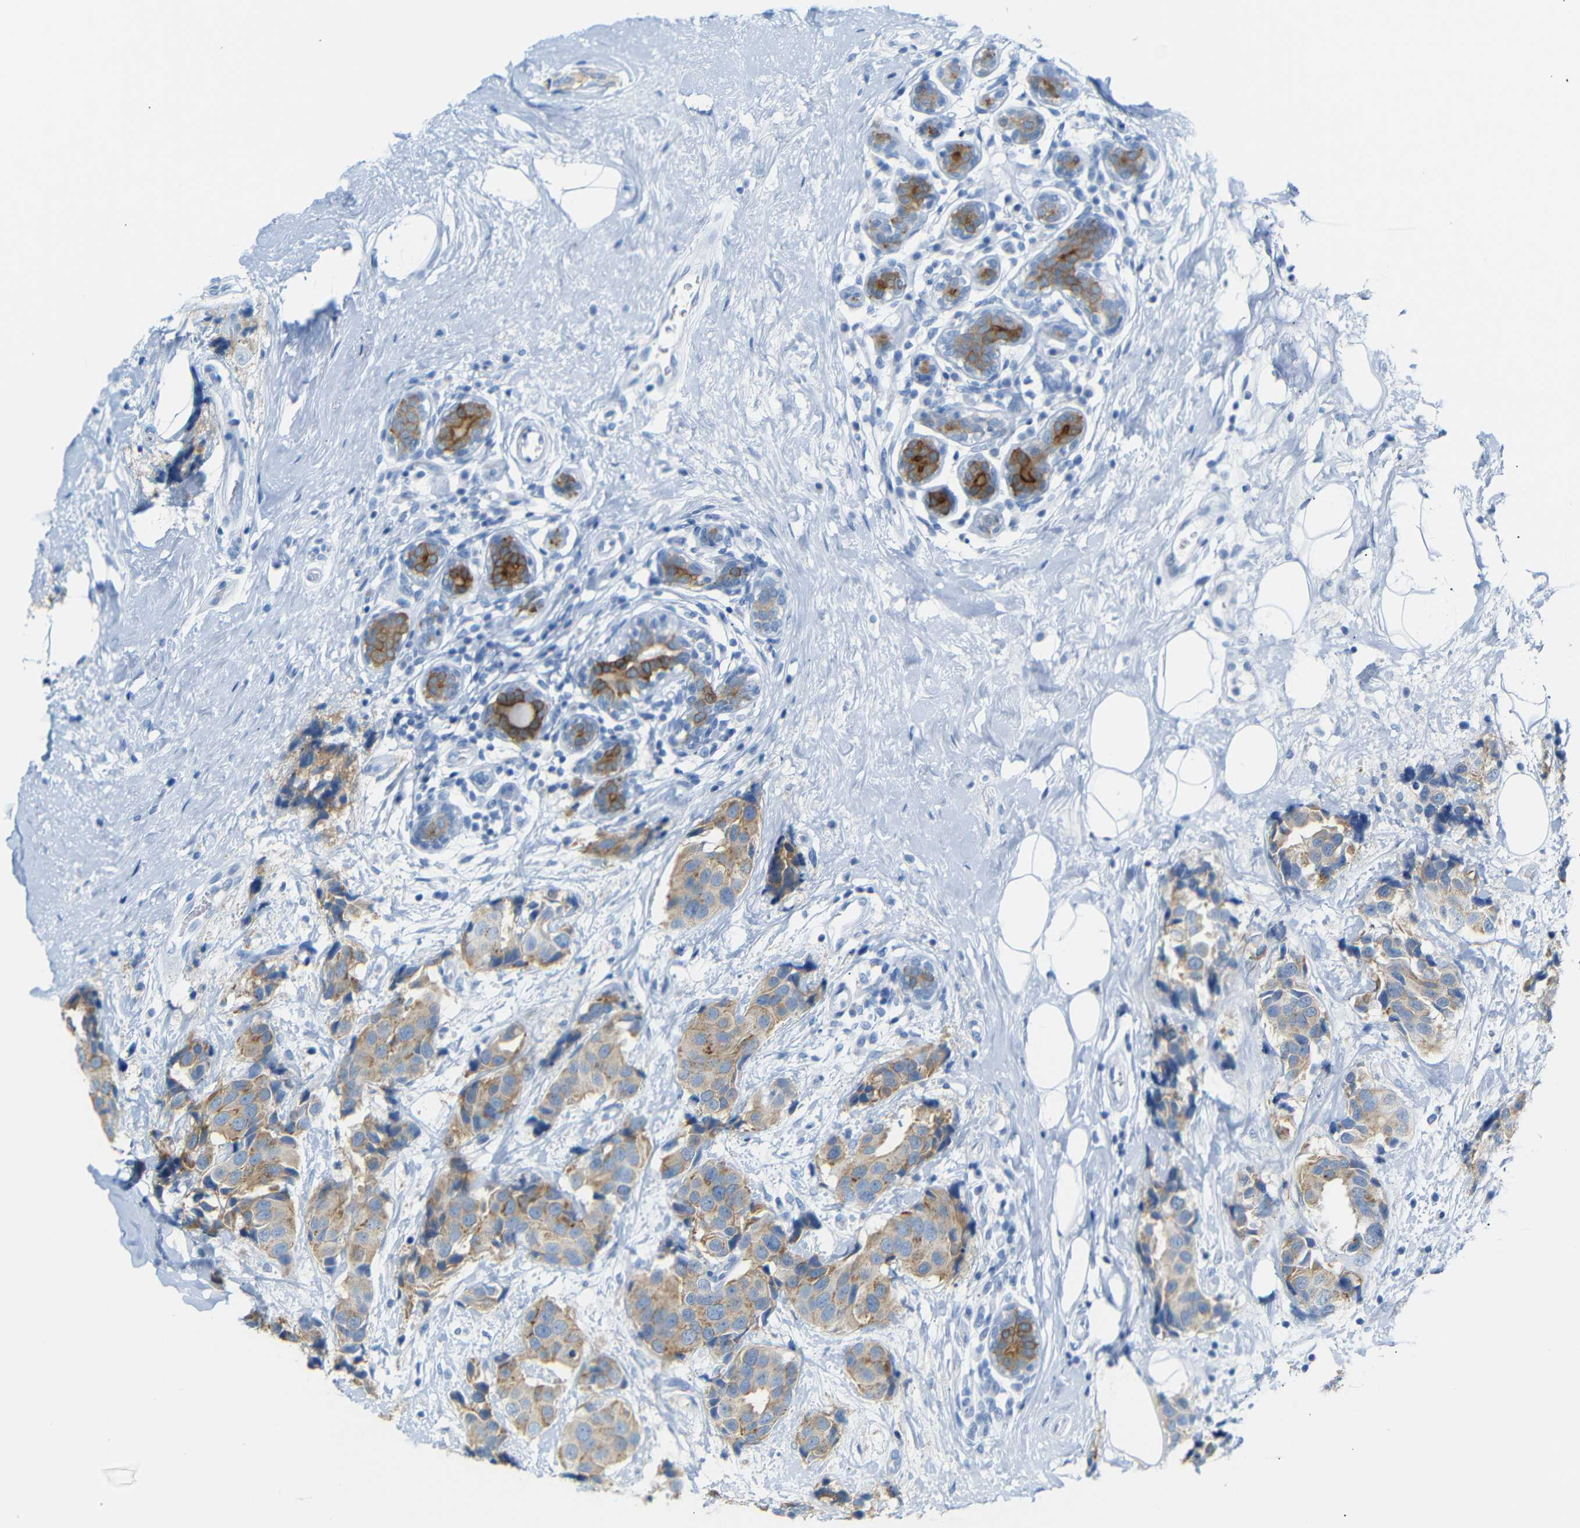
{"staining": {"intensity": "moderate", "quantity": ">75%", "location": "cytoplasmic/membranous"}, "tissue": "breast cancer", "cell_type": "Tumor cells", "image_type": "cancer", "snomed": [{"axis": "morphology", "description": "Normal tissue, NOS"}, {"axis": "morphology", "description": "Duct carcinoma"}, {"axis": "topography", "description": "Breast"}], "caption": "Brown immunohistochemical staining in human intraductal carcinoma (breast) reveals moderate cytoplasmic/membranous positivity in about >75% of tumor cells.", "gene": "DYNAP", "patient": {"sex": "female", "age": 39}}